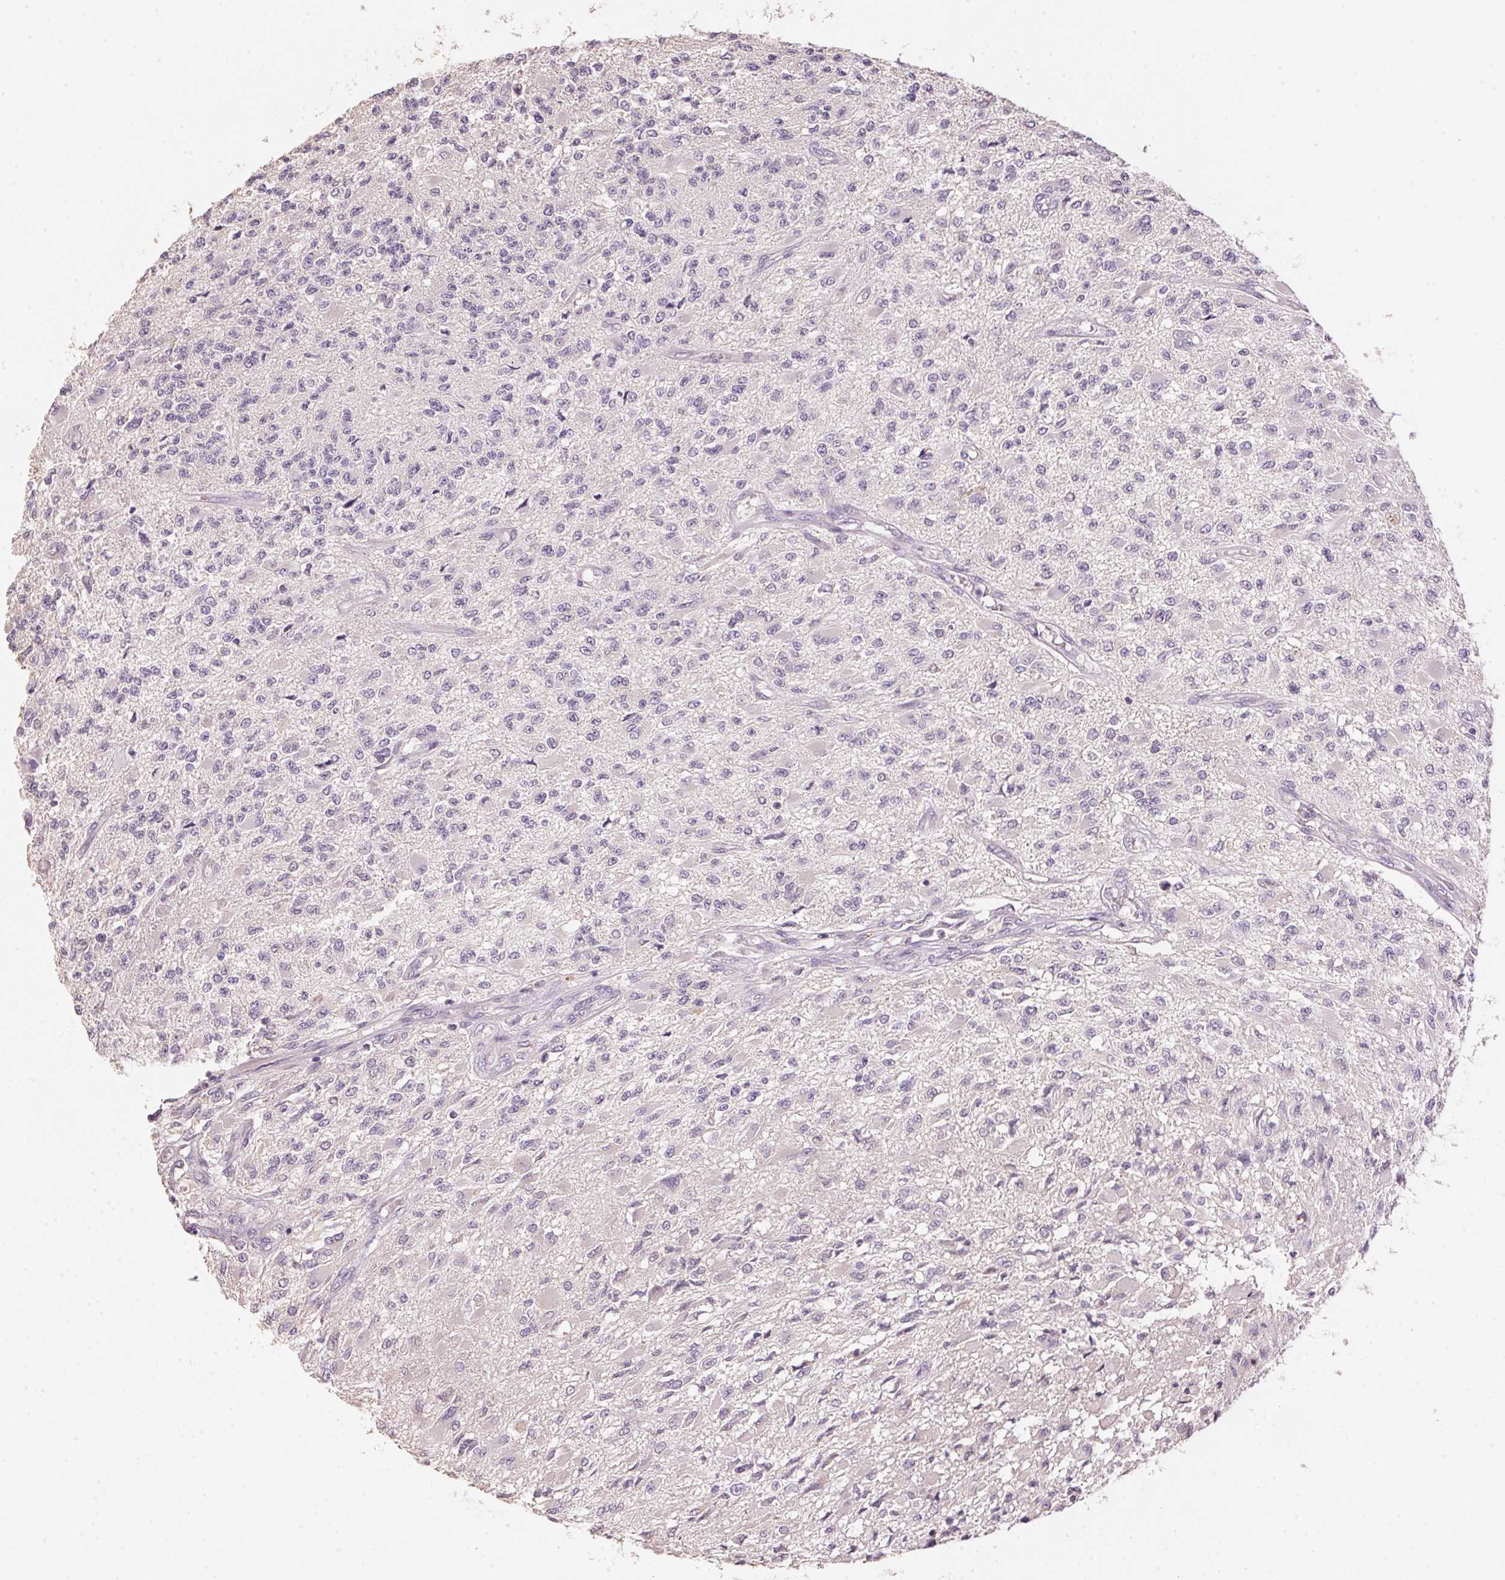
{"staining": {"intensity": "negative", "quantity": "none", "location": "none"}, "tissue": "glioma", "cell_type": "Tumor cells", "image_type": "cancer", "snomed": [{"axis": "morphology", "description": "Glioma, malignant, High grade"}, {"axis": "topography", "description": "Brain"}], "caption": "DAB immunohistochemical staining of malignant high-grade glioma exhibits no significant expression in tumor cells.", "gene": "LYZL6", "patient": {"sex": "female", "age": 63}}